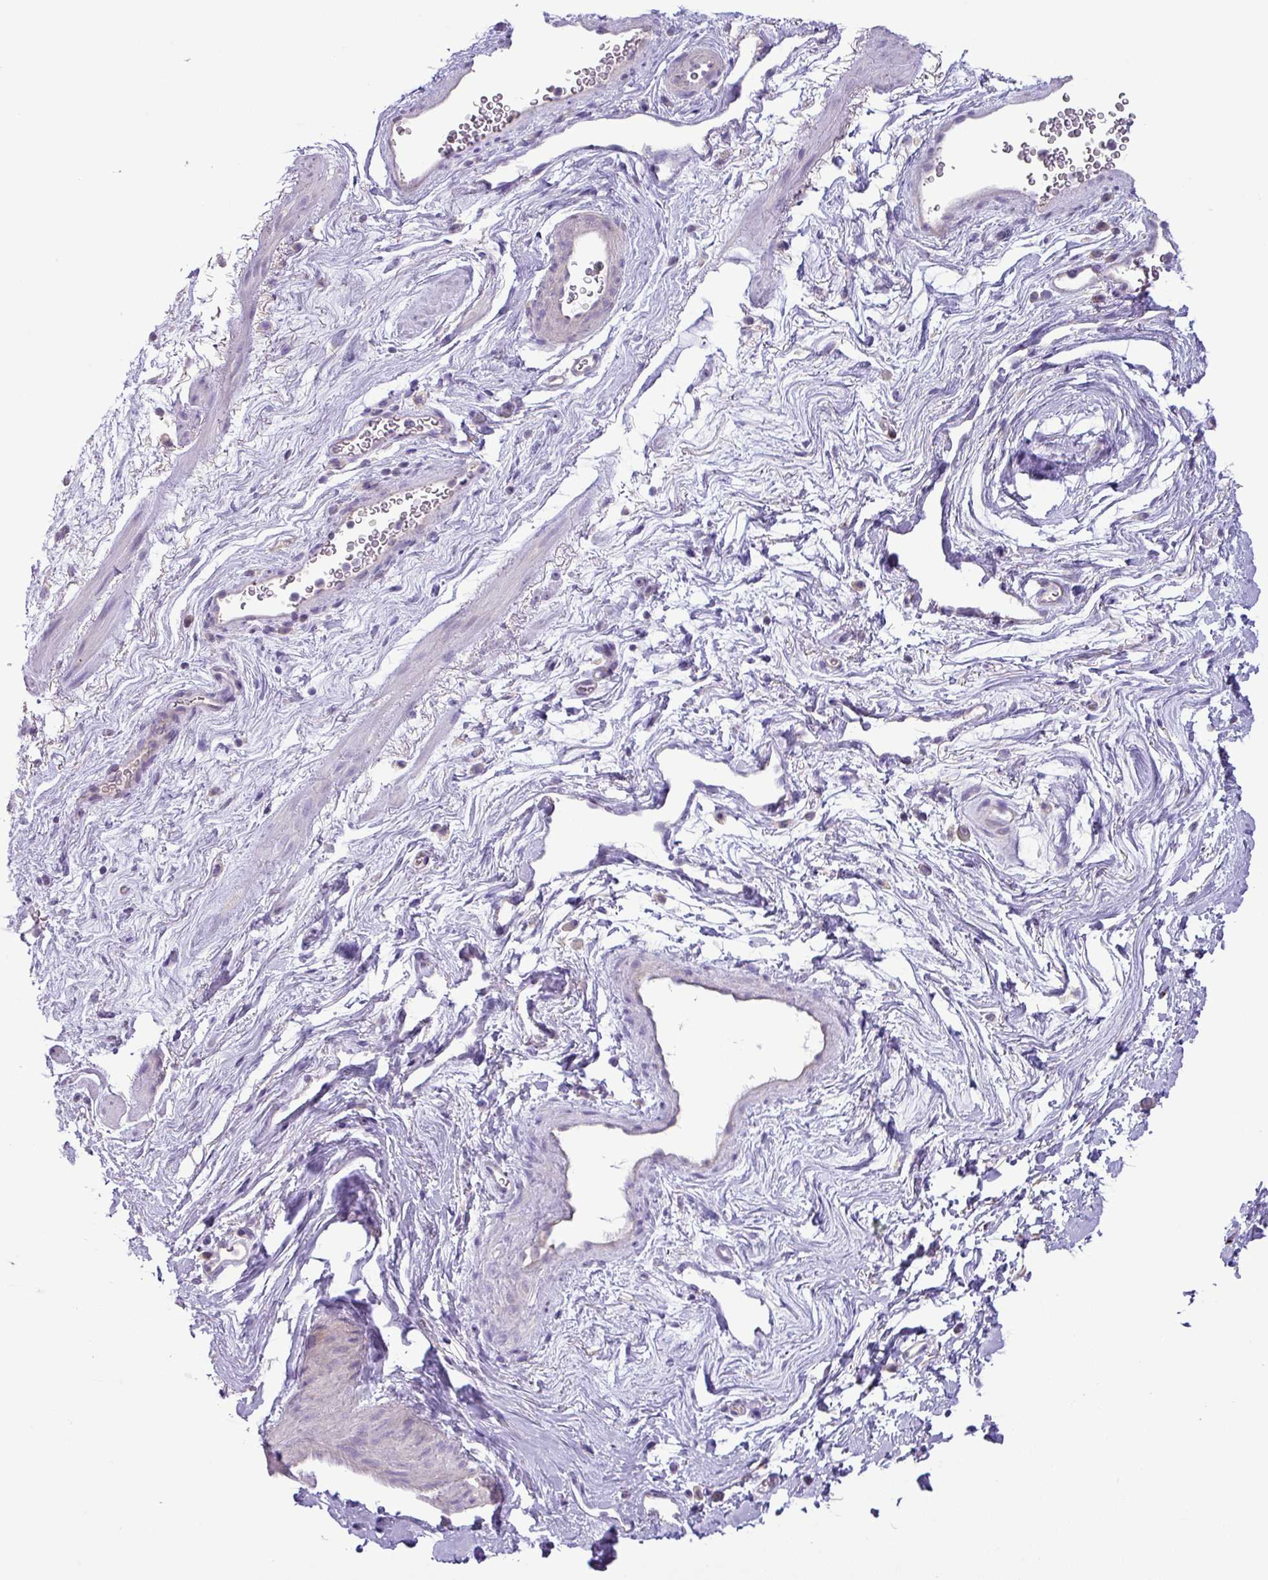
{"staining": {"intensity": "negative", "quantity": "none", "location": "none"}, "tissue": "smooth muscle", "cell_type": "Smooth muscle cells", "image_type": "normal", "snomed": [{"axis": "morphology", "description": "Normal tissue, NOS"}, {"axis": "topography", "description": "Smooth muscle"}, {"axis": "topography", "description": "Peripheral nerve tissue"}], "caption": "The IHC photomicrograph has no significant staining in smooth muscle cells of smooth muscle. (DAB (3,3'-diaminobenzidine) immunohistochemistry with hematoxylin counter stain).", "gene": "GALNT12", "patient": {"sex": "male", "age": 69}}